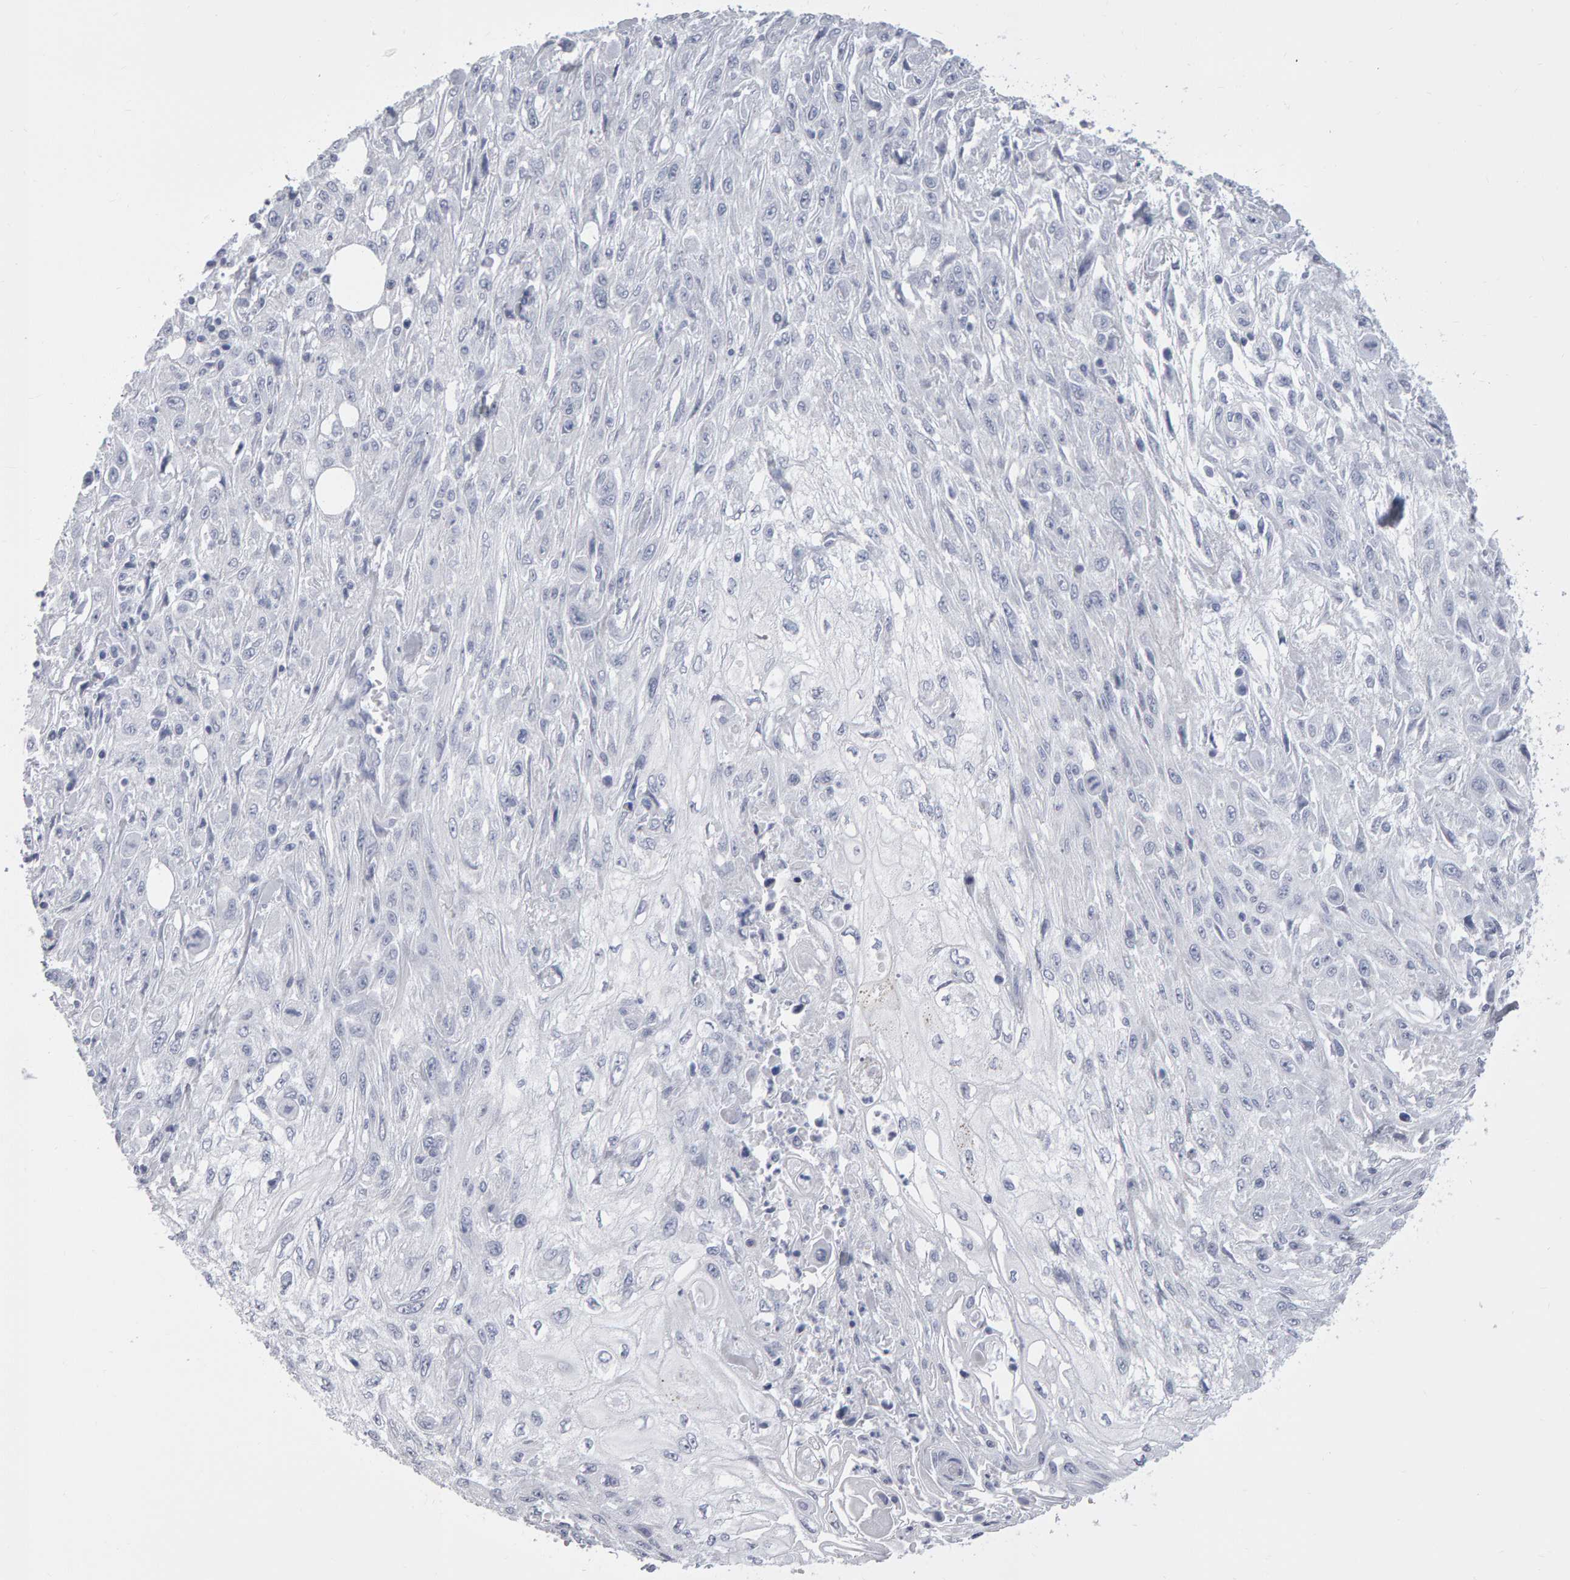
{"staining": {"intensity": "negative", "quantity": "none", "location": "none"}, "tissue": "skin cancer", "cell_type": "Tumor cells", "image_type": "cancer", "snomed": [{"axis": "morphology", "description": "Squamous cell carcinoma, NOS"}, {"axis": "morphology", "description": "Squamous cell carcinoma, metastatic, NOS"}, {"axis": "topography", "description": "Skin"}, {"axis": "topography", "description": "Lymph node"}], "caption": "Immunohistochemistry (IHC) photomicrograph of skin metastatic squamous cell carcinoma stained for a protein (brown), which reveals no expression in tumor cells.", "gene": "NCDN", "patient": {"sex": "male", "age": 75}}